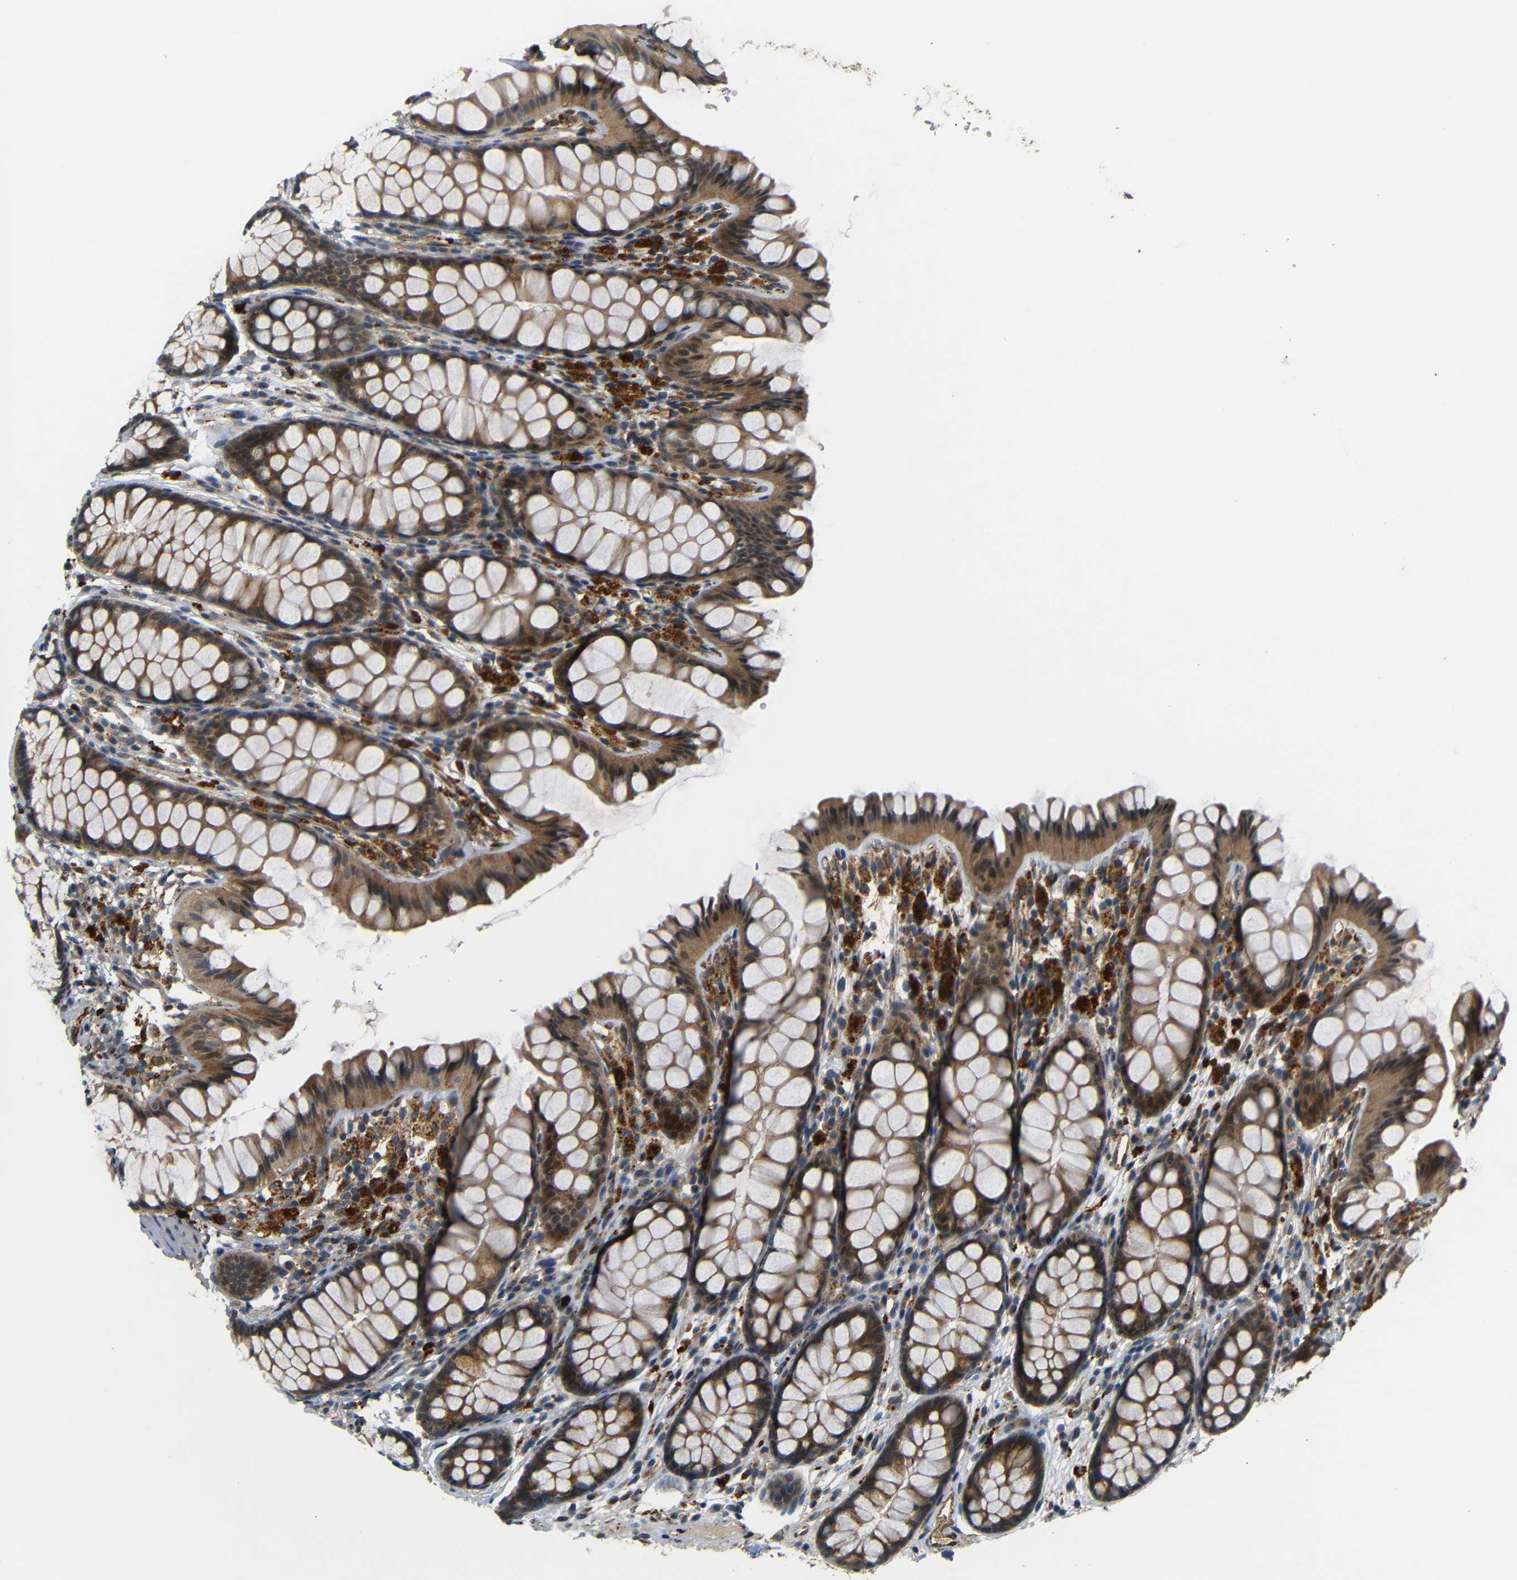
{"staining": {"intensity": "moderate", "quantity": ">75%", "location": "cytoplasmic/membranous"}, "tissue": "colon", "cell_type": "Endothelial cells", "image_type": "normal", "snomed": [{"axis": "morphology", "description": "Normal tissue, NOS"}, {"axis": "topography", "description": "Colon"}], "caption": "Immunohistochemistry (DAB) staining of benign colon shows moderate cytoplasmic/membranous protein positivity in approximately >75% of endothelial cells. Immunohistochemistry (ihc) stains the protein of interest in brown and the nuclei are stained blue.", "gene": "ATP7A", "patient": {"sex": "female", "age": 55}}